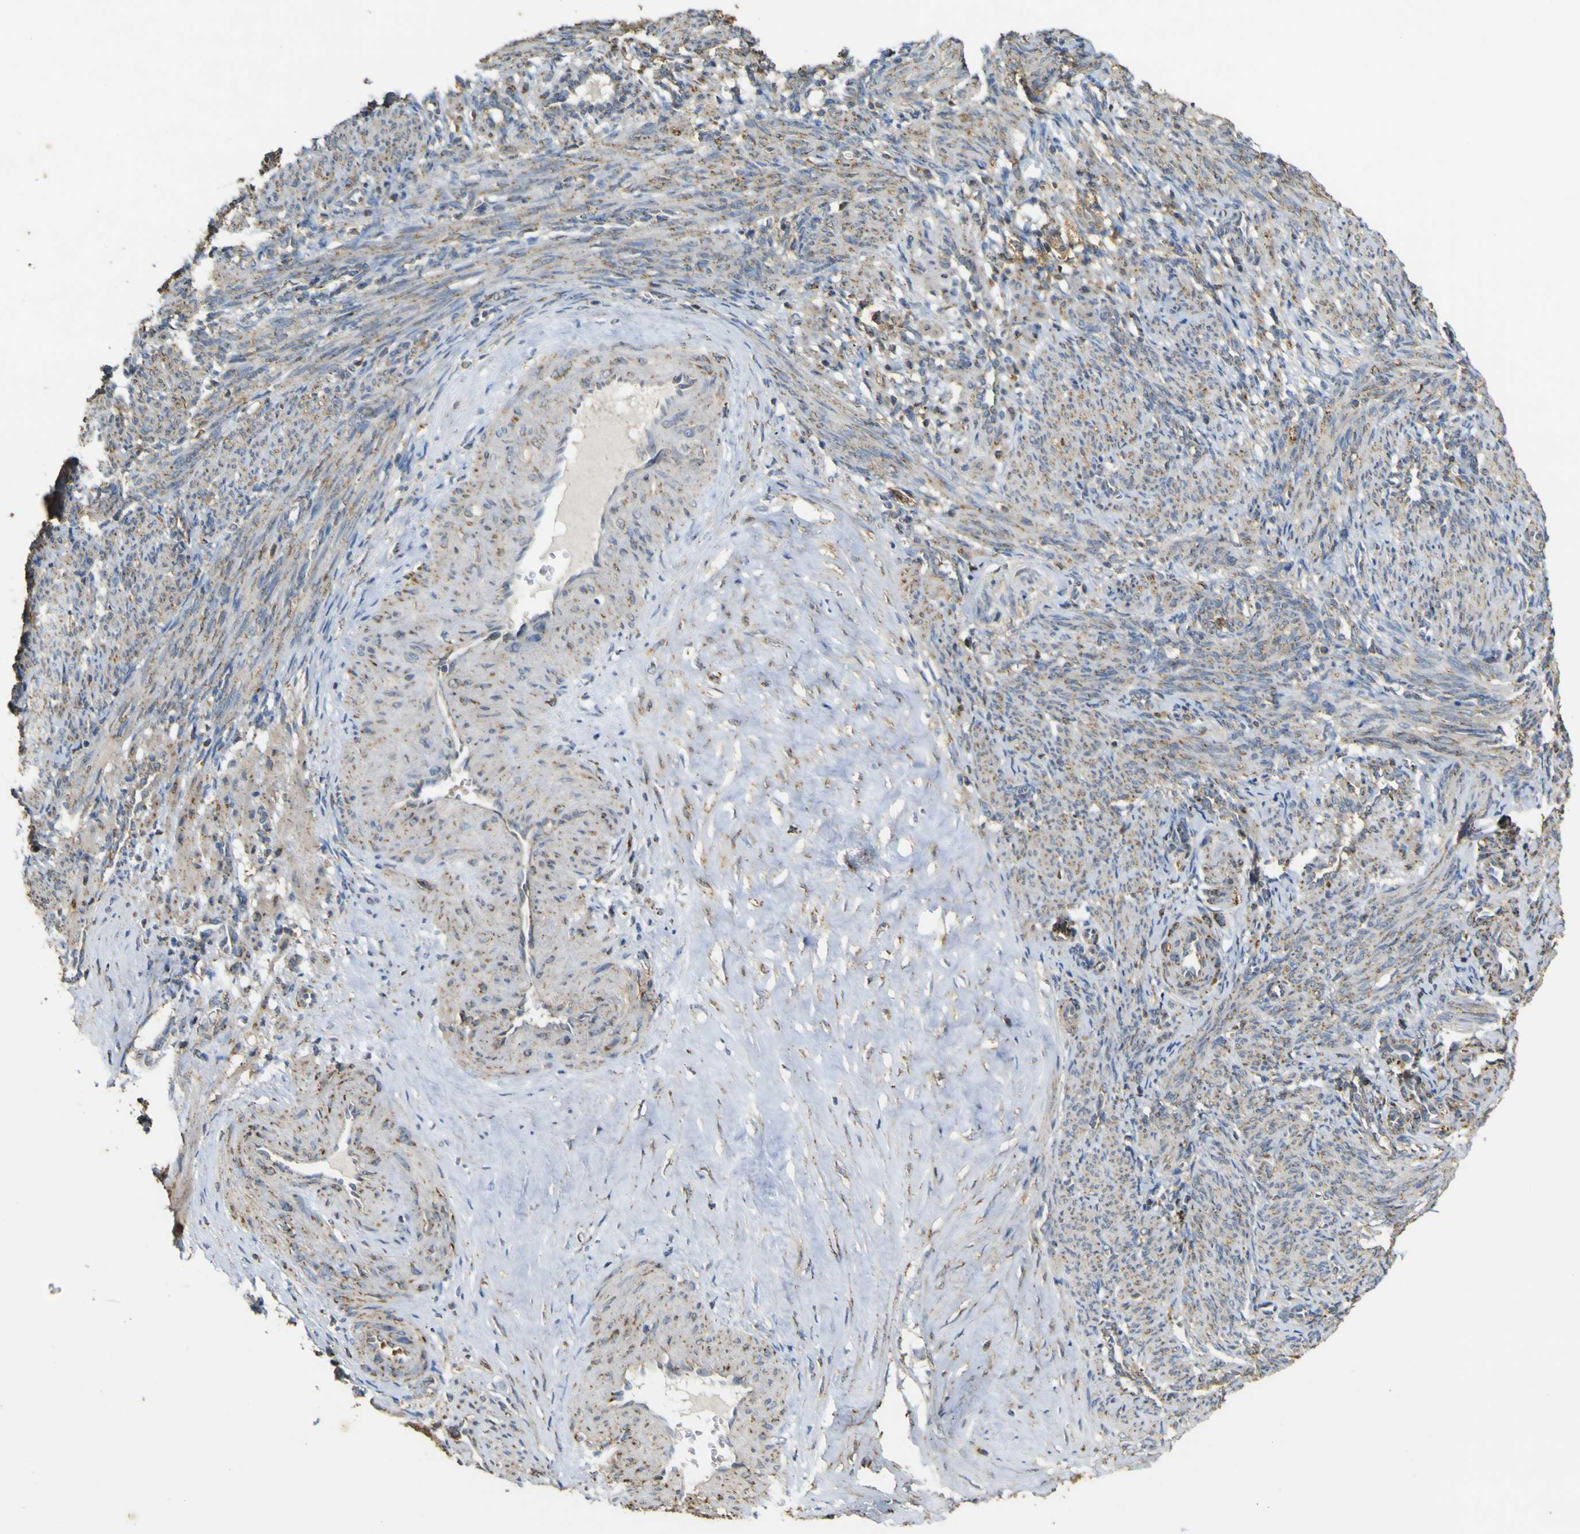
{"staining": {"intensity": "weak", "quantity": ">75%", "location": "cytoplasmic/membranous"}, "tissue": "smooth muscle", "cell_type": "Smooth muscle cells", "image_type": "normal", "snomed": [{"axis": "morphology", "description": "Normal tissue, NOS"}, {"axis": "topography", "description": "Endometrium"}], "caption": "A low amount of weak cytoplasmic/membranous positivity is present in approximately >75% of smooth muscle cells in normal smooth muscle. The staining was performed using DAB to visualize the protein expression in brown, while the nuclei were stained in blue with hematoxylin (Magnification: 20x).", "gene": "ACSL3", "patient": {"sex": "female", "age": 33}}